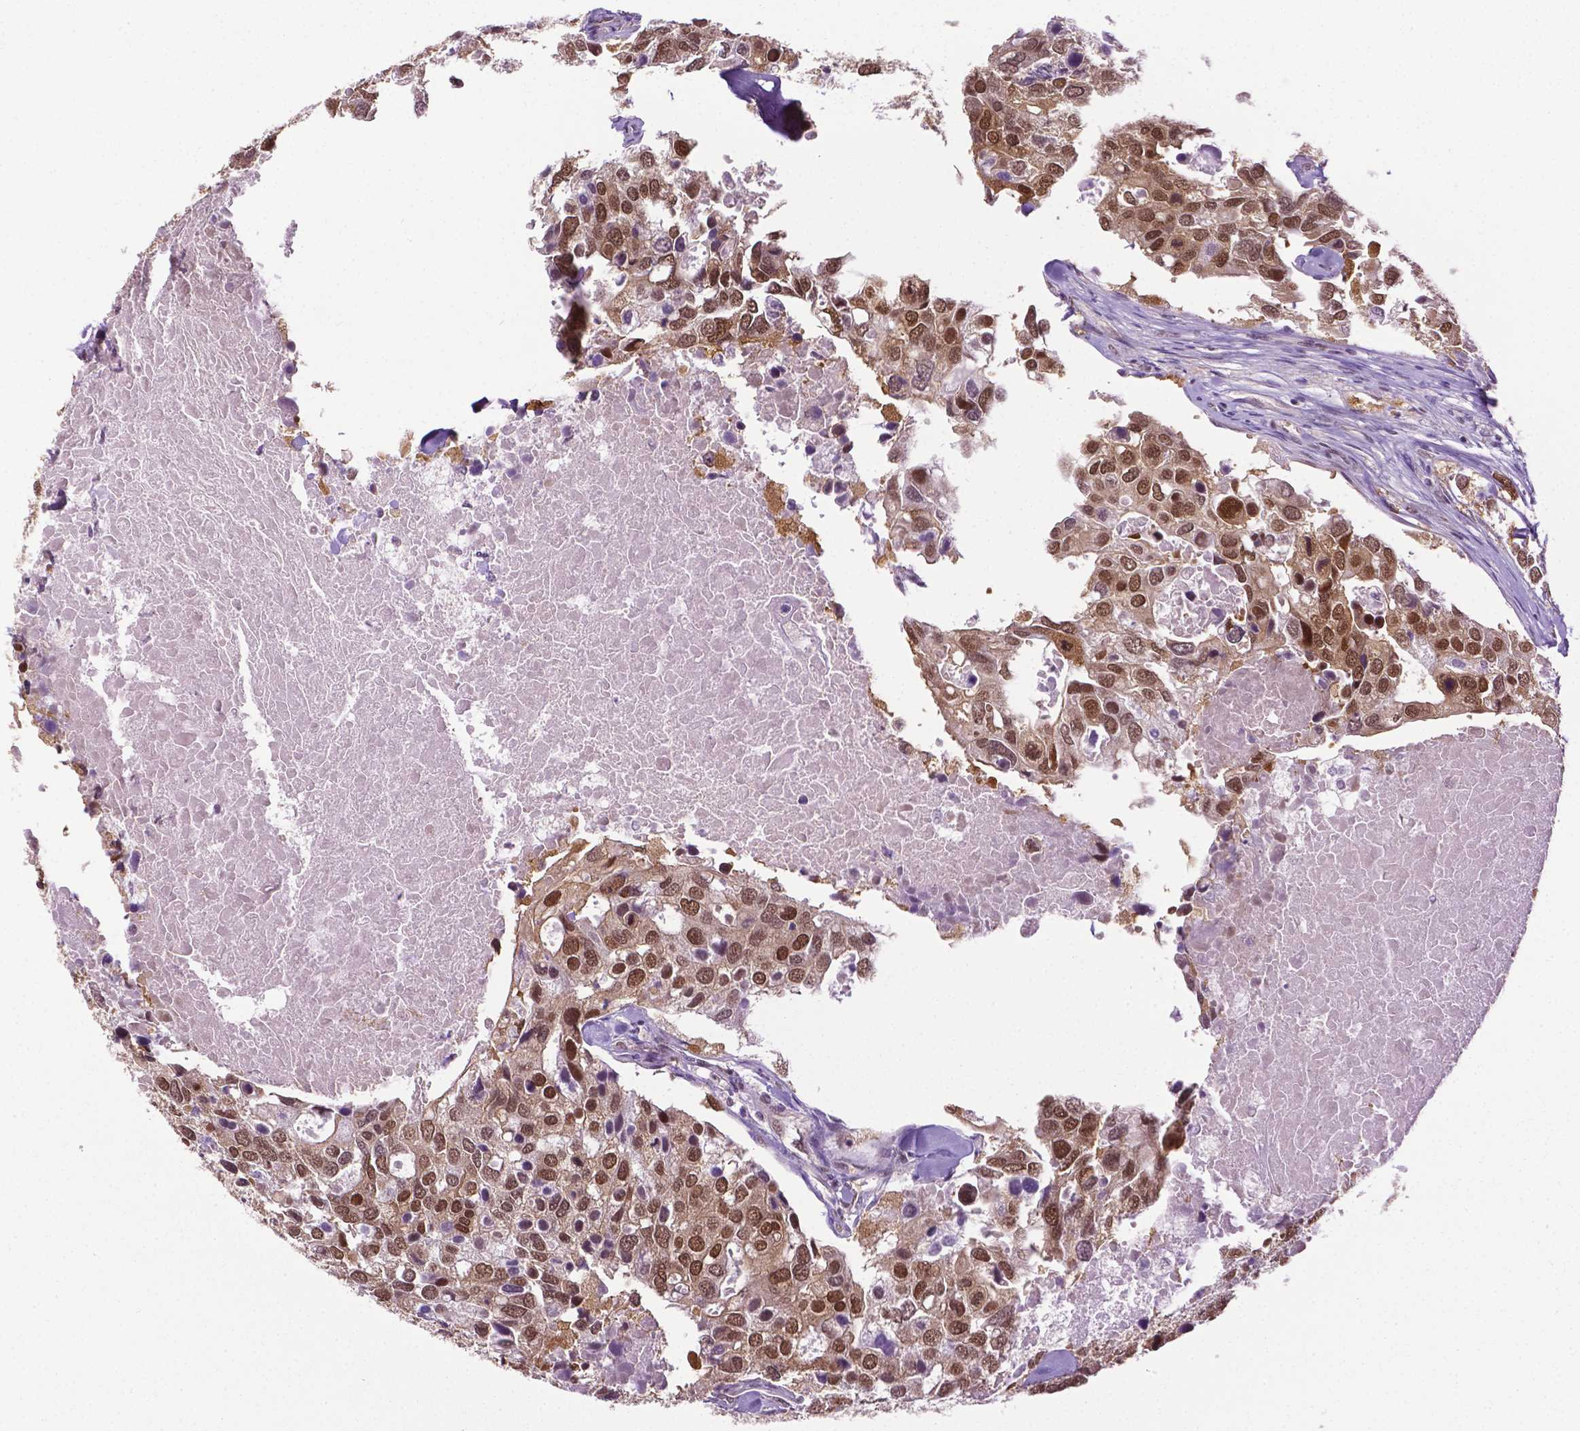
{"staining": {"intensity": "moderate", "quantity": ">75%", "location": "nuclear"}, "tissue": "breast cancer", "cell_type": "Tumor cells", "image_type": "cancer", "snomed": [{"axis": "morphology", "description": "Duct carcinoma"}, {"axis": "topography", "description": "Breast"}], "caption": "Human breast cancer (intraductal carcinoma) stained with a protein marker reveals moderate staining in tumor cells.", "gene": "UBQLN4", "patient": {"sex": "female", "age": 83}}